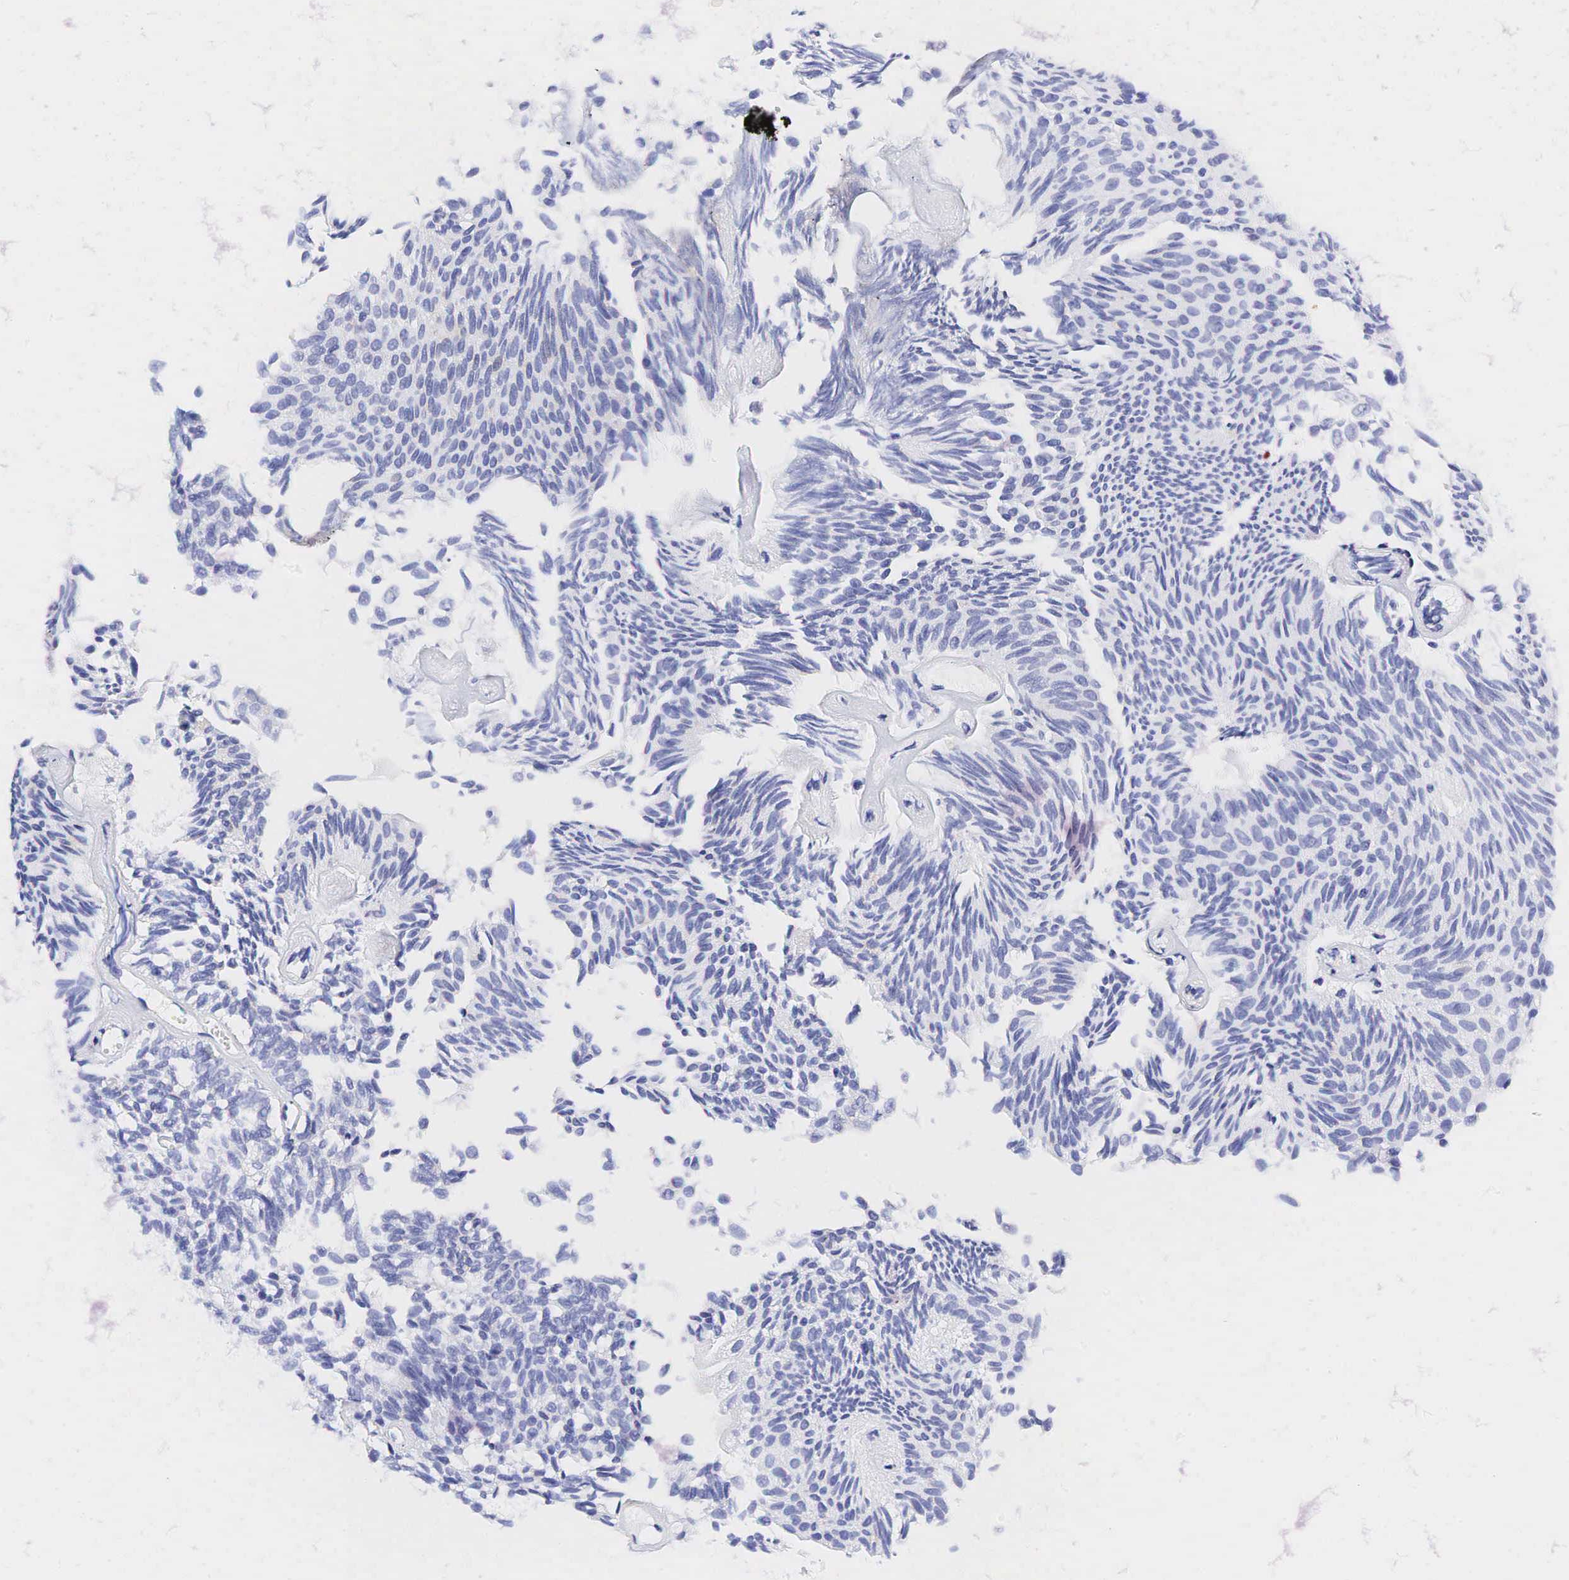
{"staining": {"intensity": "negative", "quantity": "none", "location": "none"}, "tissue": "urothelial cancer", "cell_type": "Tumor cells", "image_type": "cancer", "snomed": [{"axis": "morphology", "description": "Urothelial carcinoma, Low grade"}, {"axis": "topography", "description": "Urinary bladder"}], "caption": "The image shows no staining of tumor cells in urothelial cancer.", "gene": "CALD1", "patient": {"sex": "male", "age": 76}}